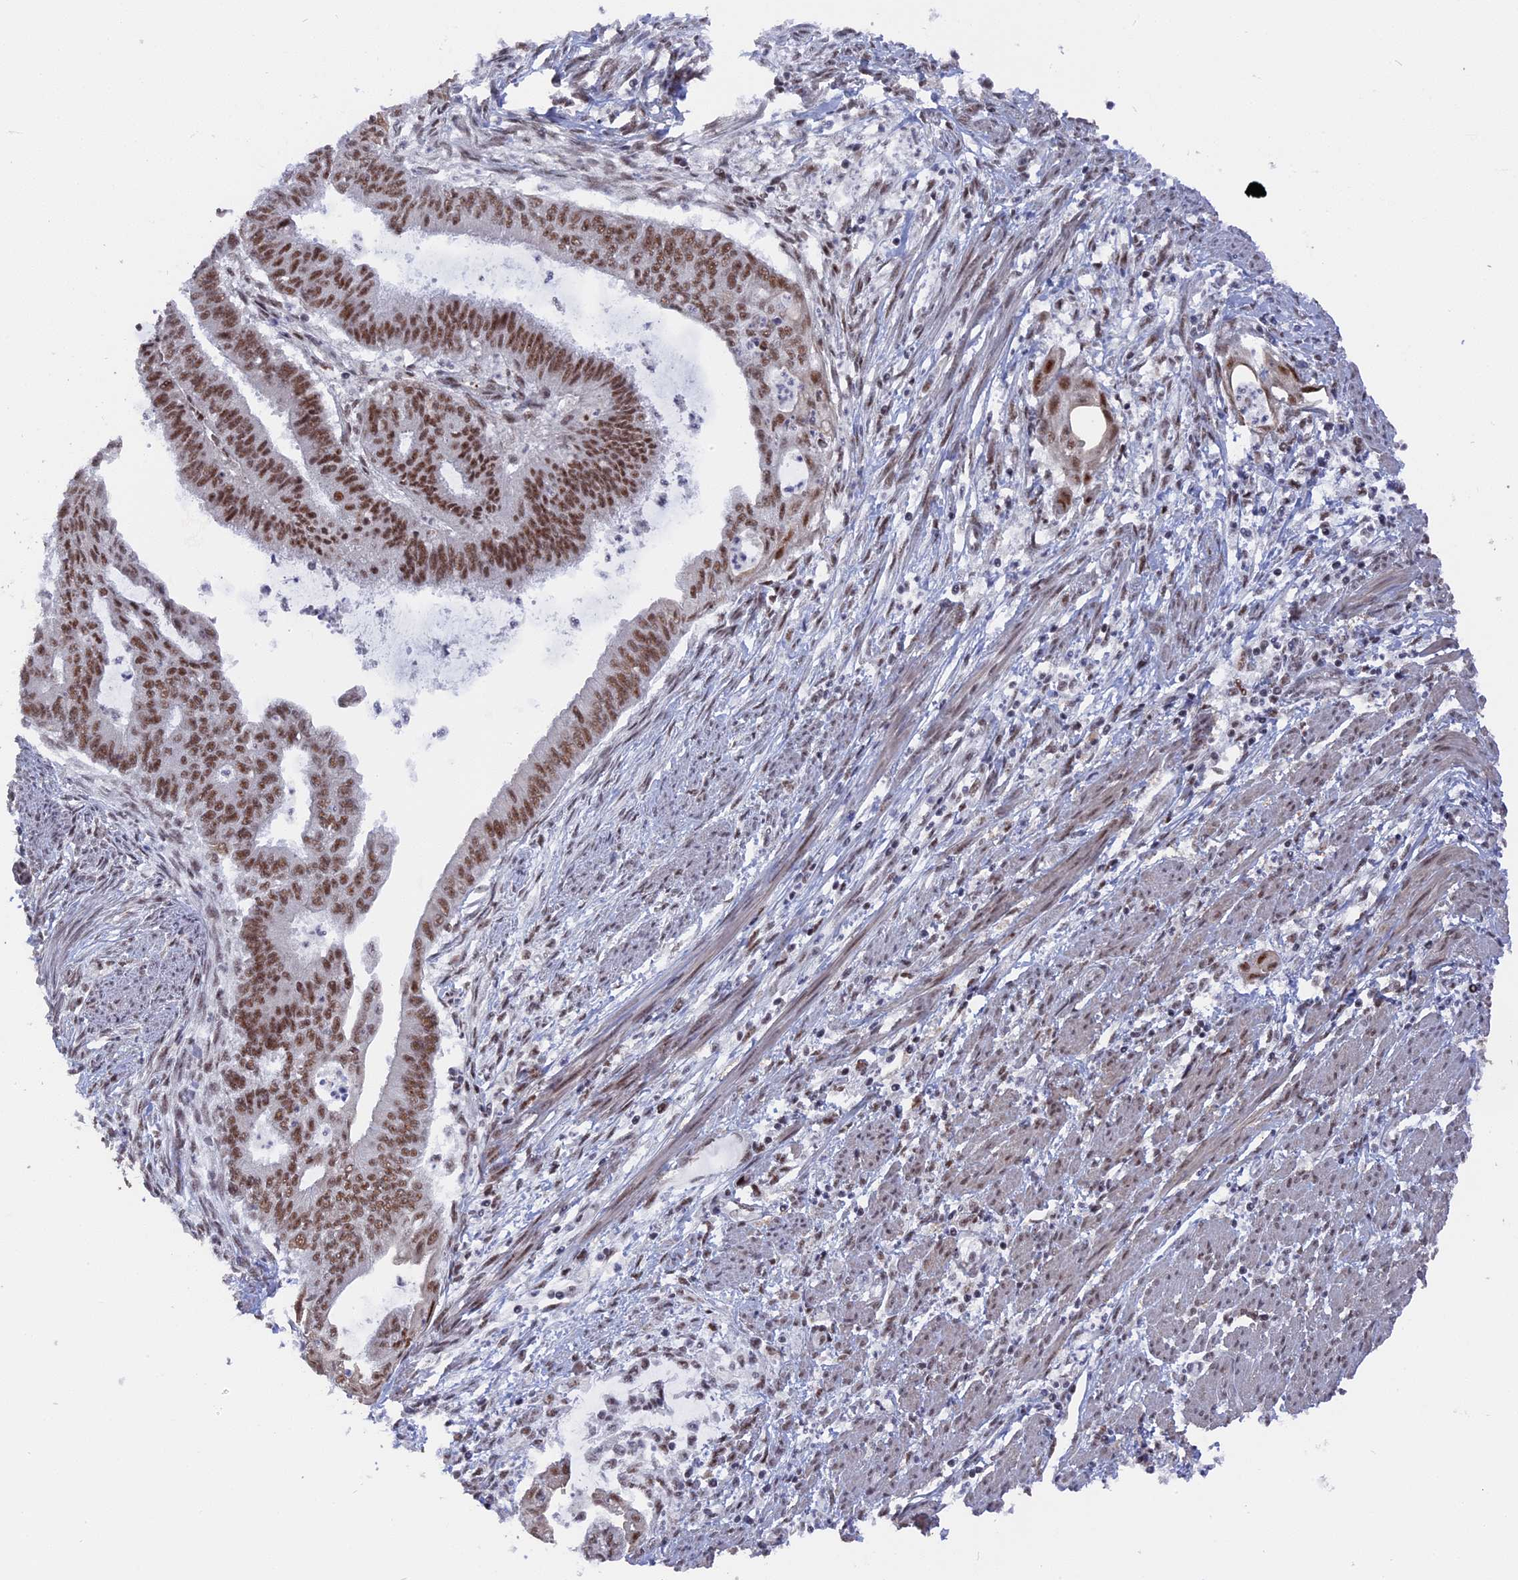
{"staining": {"intensity": "moderate", "quantity": ">75%", "location": "nuclear"}, "tissue": "endometrial cancer", "cell_type": "Tumor cells", "image_type": "cancer", "snomed": [{"axis": "morphology", "description": "Adenocarcinoma, NOS"}, {"axis": "topography", "description": "Endometrium"}], "caption": "A medium amount of moderate nuclear staining is seen in approximately >75% of tumor cells in endometrial cancer tissue. (DAB (3,3'-diaminobenzidine) IHC, brown staining for protein, blue staining for nuclei).", "gene": "SF3A2", "patient": {"sex": "female", "age": 73}}